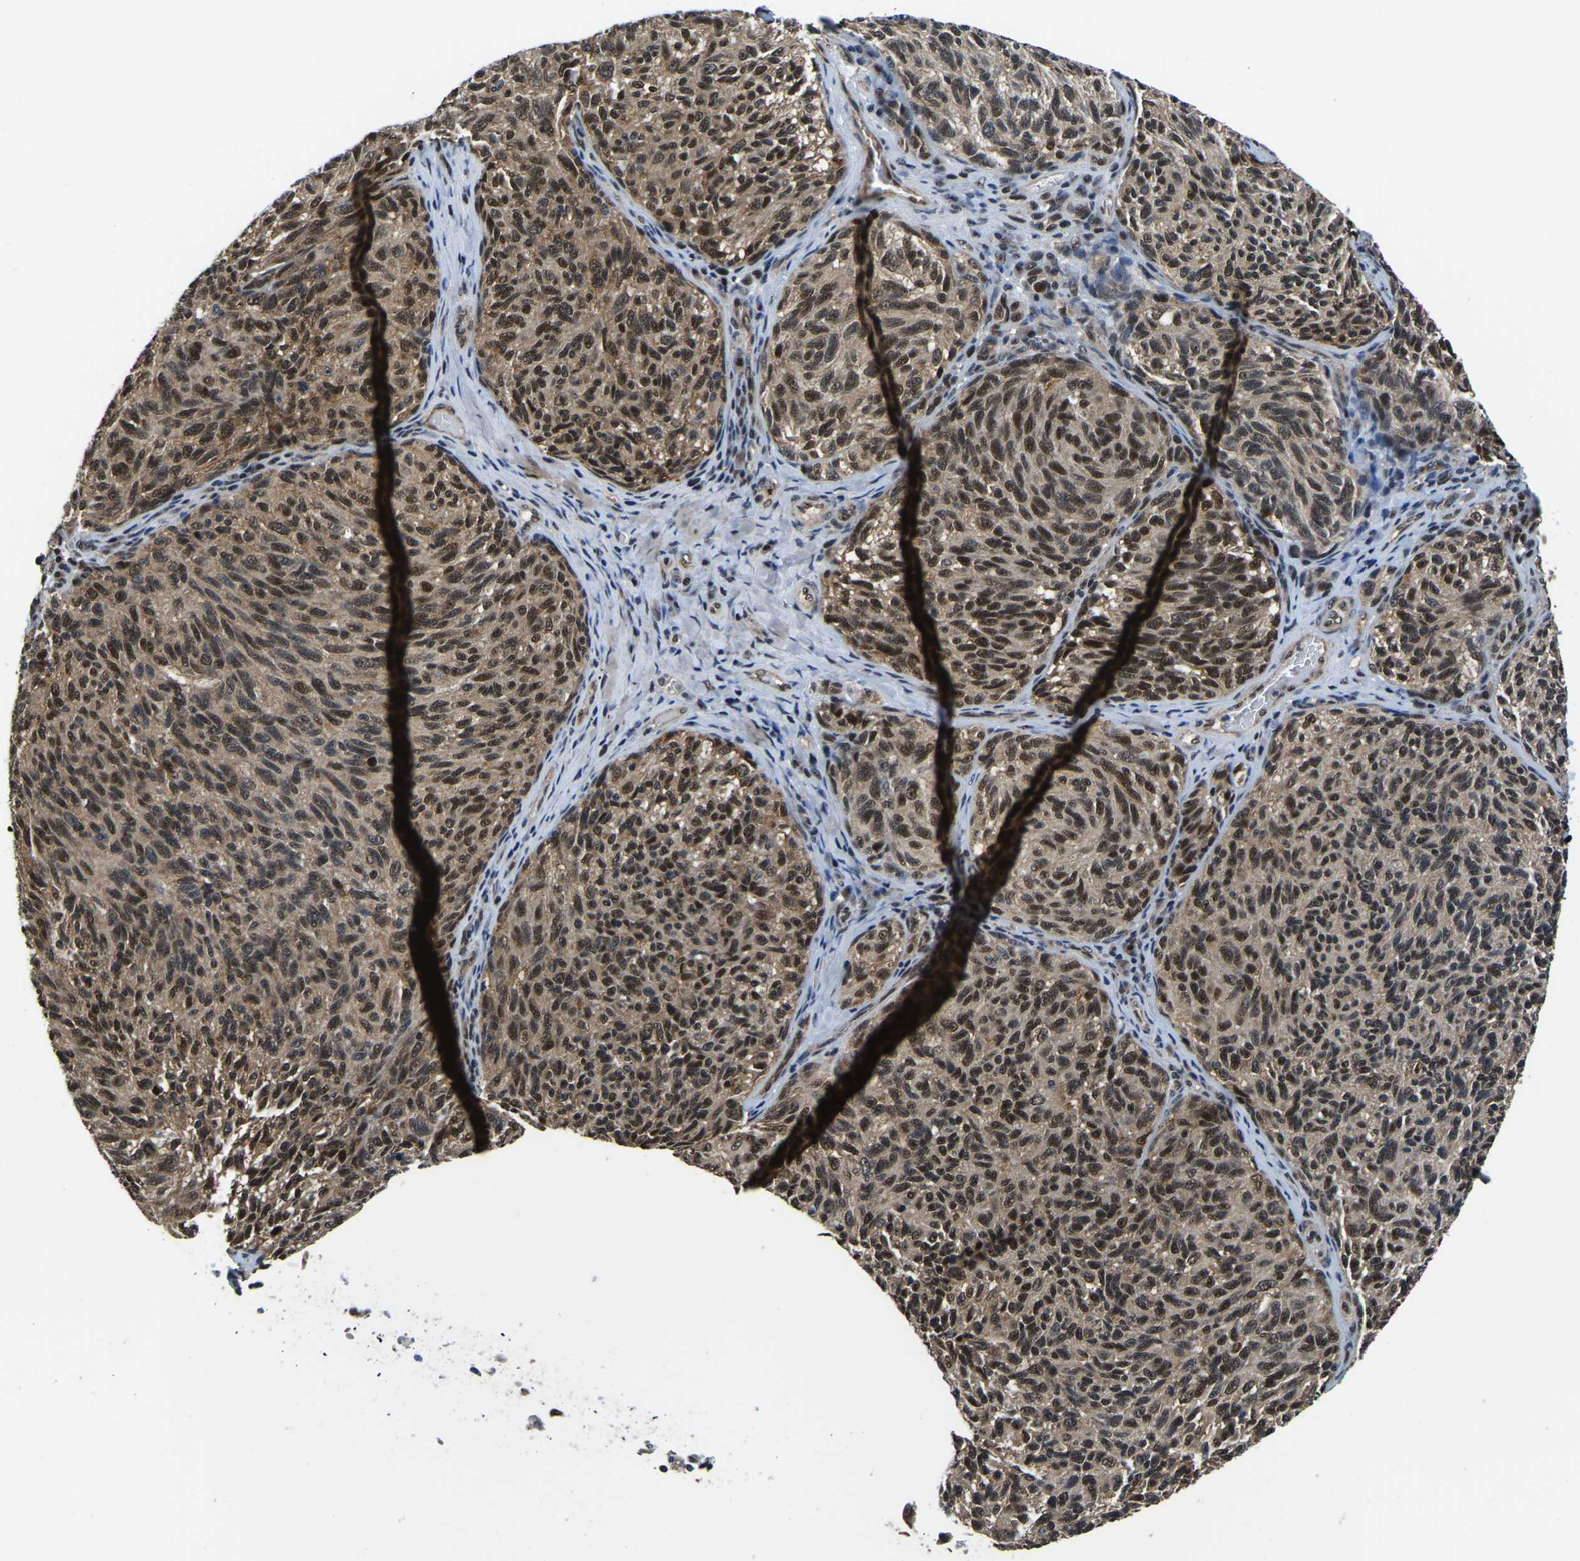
{"staining": {"intensity": "moderate", "quantity": ">75%", "location": "cytoplasmic/membranous,nuclear"}, "tissue": "melanoma", "cell_type": "Tumor cells", "image_type": "cancer", "snomed": [{"axis": "morphology", "description": "Malignant melanoma, NOS"}, {"axis": "topography", "description": "Skin"}], "caption": "A medium amount of moderate cytoplasmic/membranous and nuclear expression is present in approximately >75% of tumor cells in melanoma tissue.", "gene": "DFFA", "patient": {"sex": "female", "age": 73}}